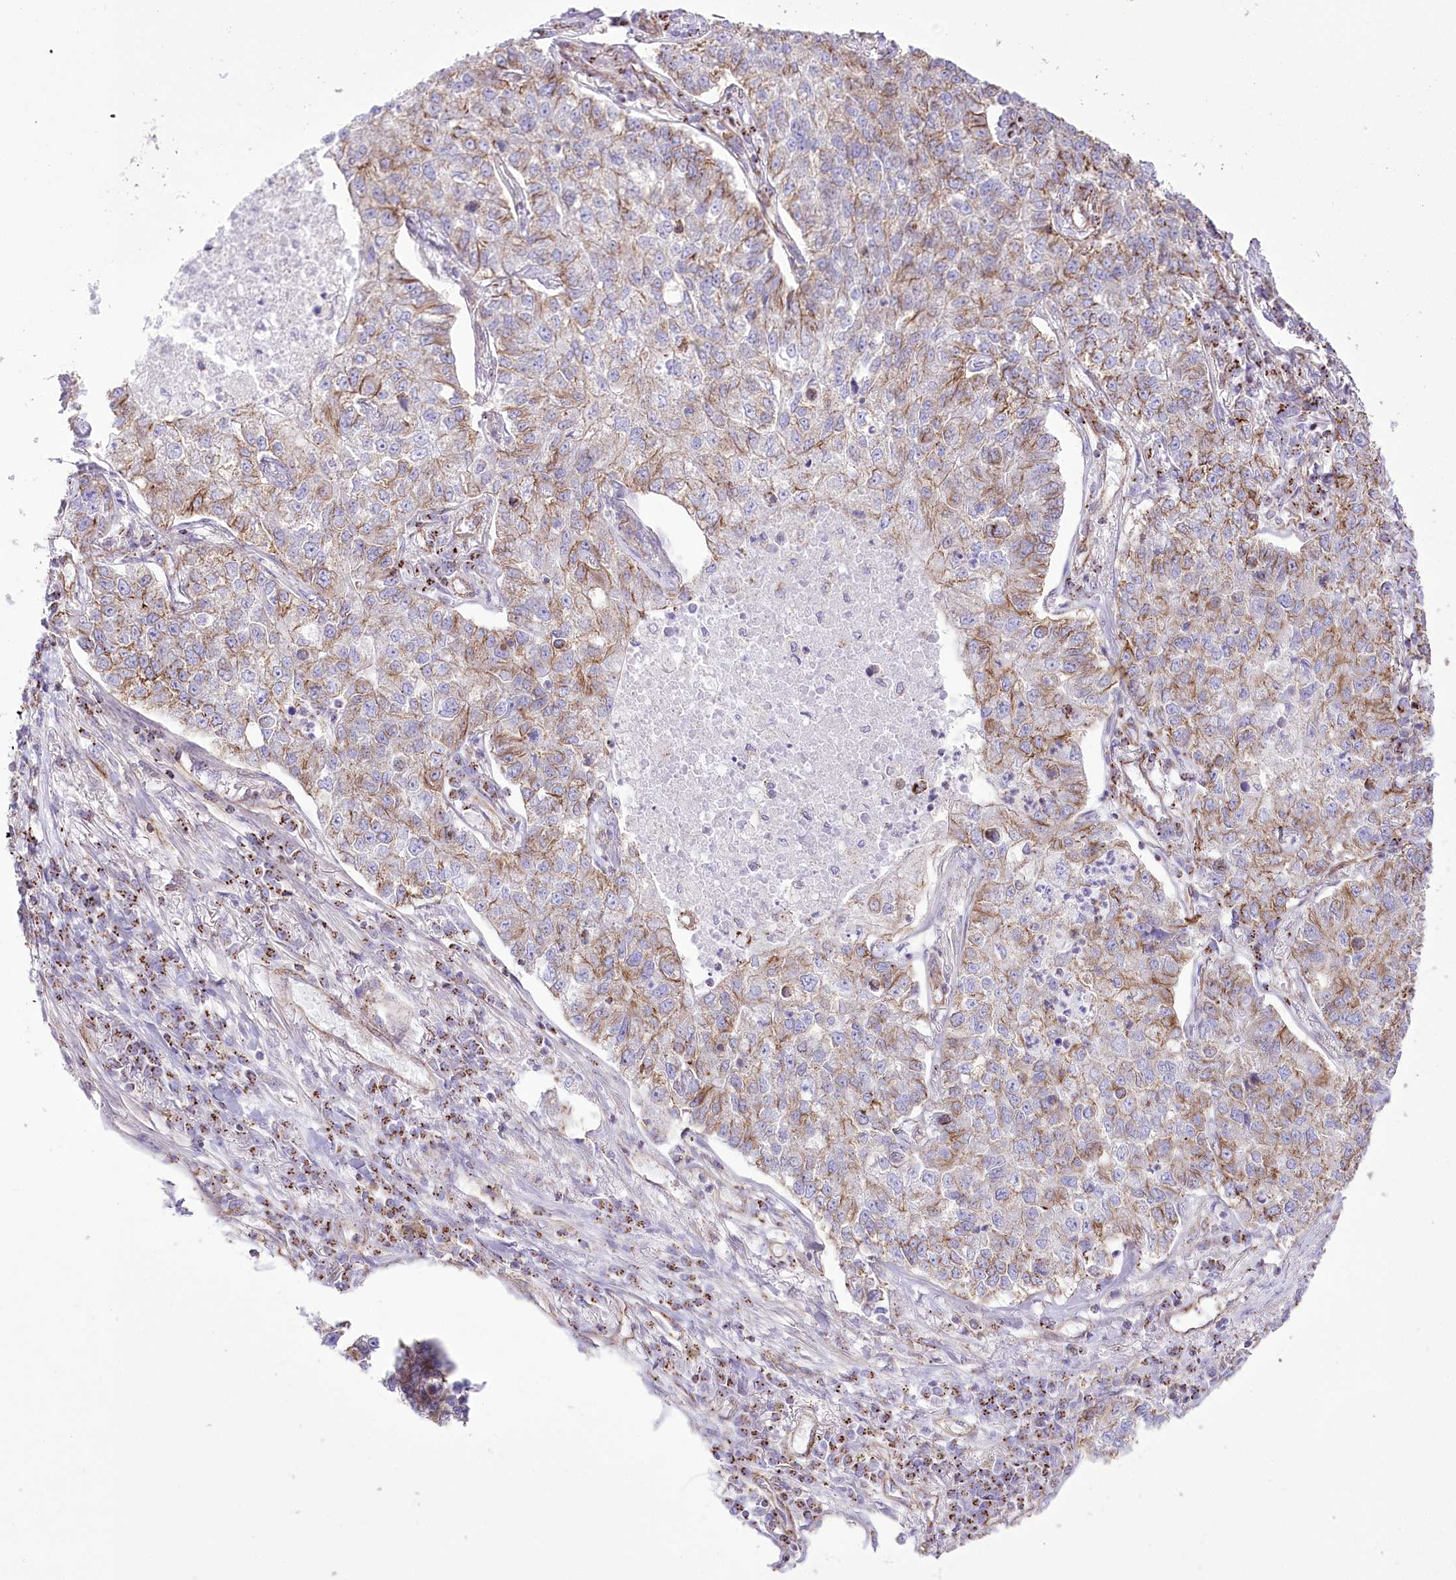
{"staining": {"intensity": "moderate", "quantity": "25%-75%", "location": "cytoplasmic/membranous"}, "tissue": "lung cancer", "cell_type": "Tumor cells", "image_type": "cancer", "snomed": [{"axis": "morphology", "description": "Adenocarcinoma, NOS"}, {"axis": "topography", "description": "Lung"}], "caption": "Lung cancer (adenocarcinoma) tissue reveals moderate cytoplasmic/membranous expression in about 25%-75% of tumor cells", "gene": "FAM216A", "patient": {"sex": "male", "age": 49}}